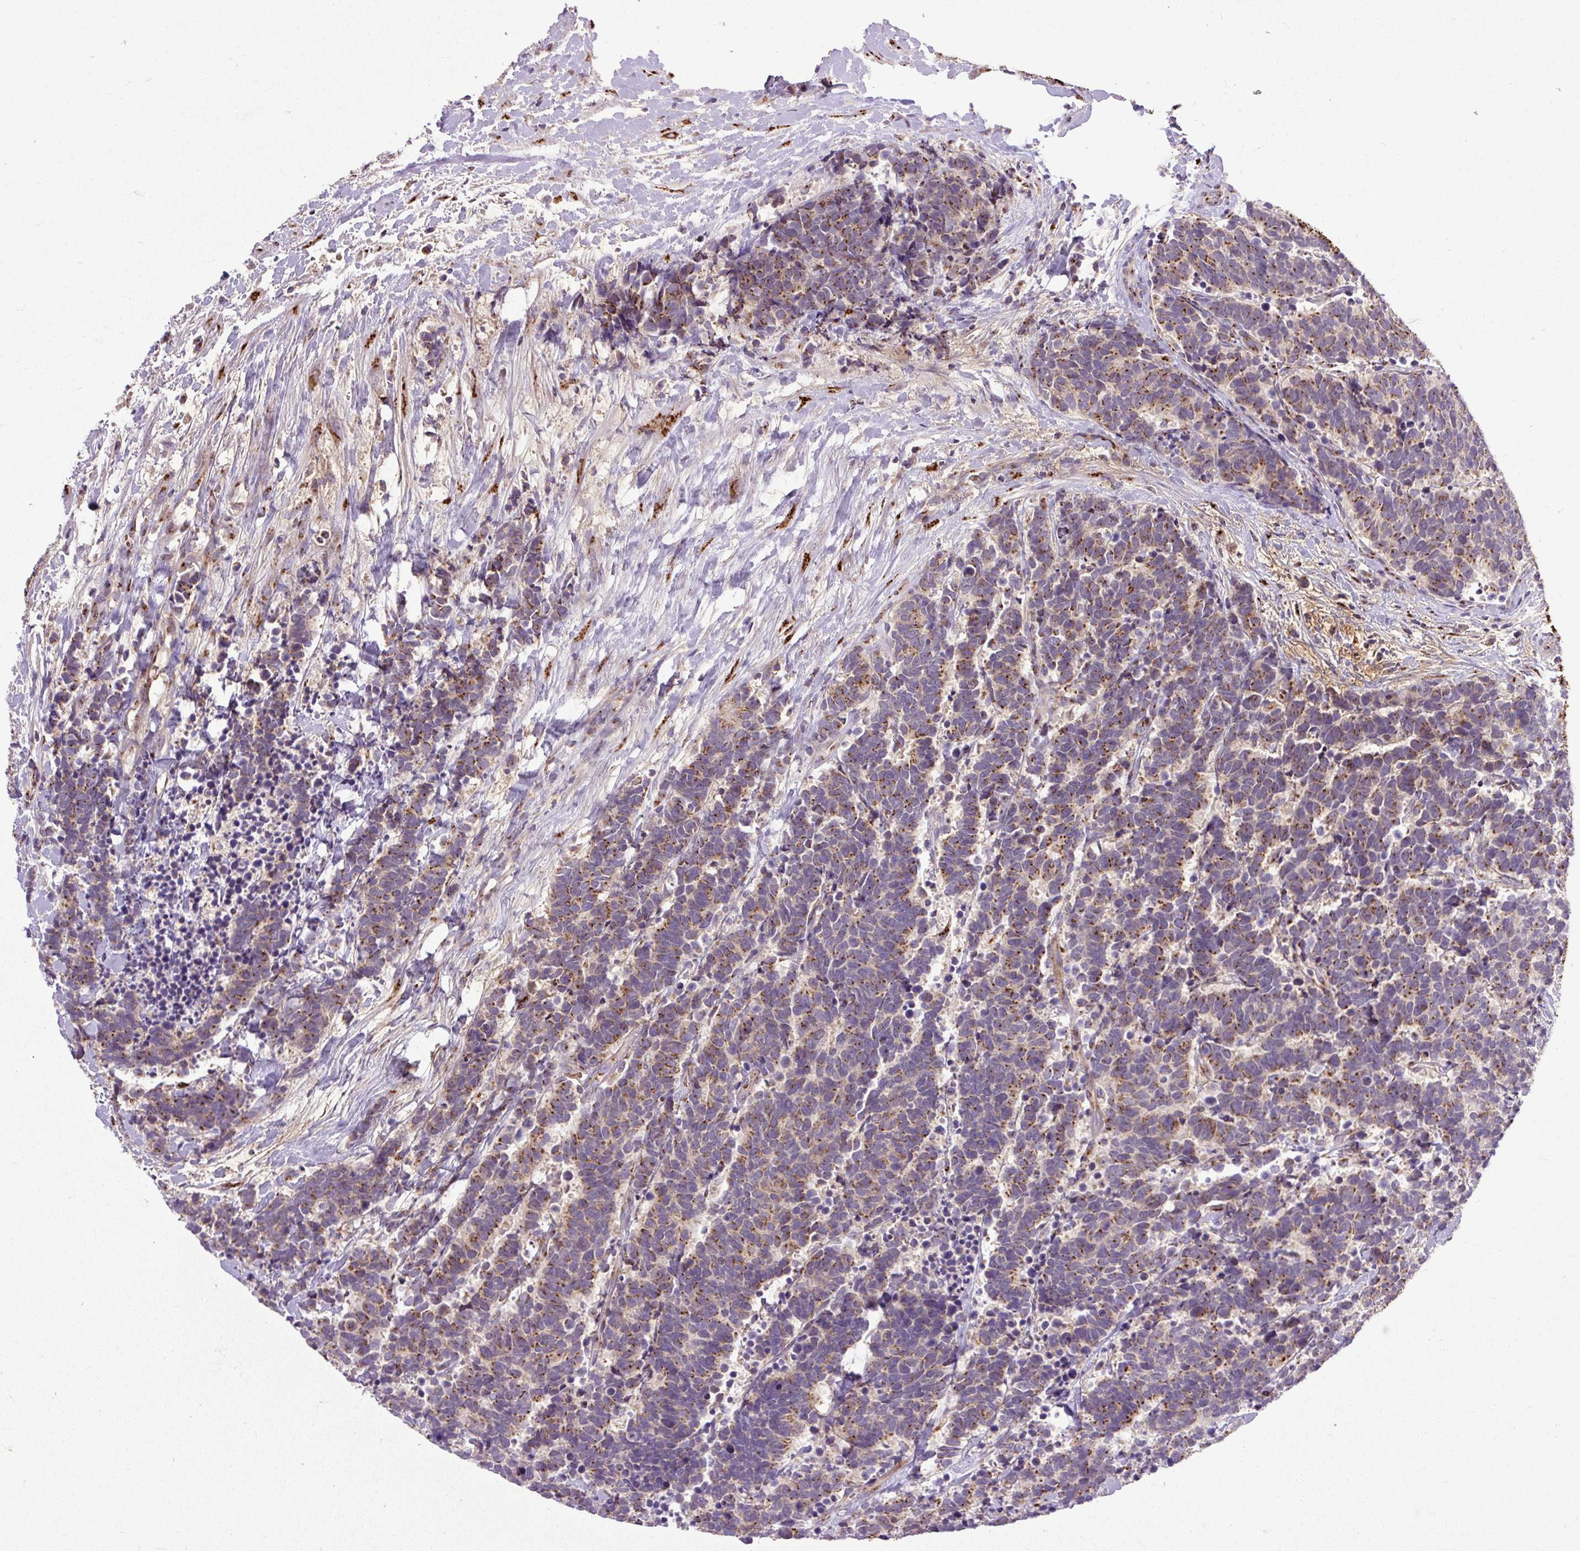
{"staining": {"intensity": "moderate", "quantity": ">75%", "location": "cytoplasmic/membranous"}, "tissue": "carcinoid", "cell_type": "Tumor cells", "image_type": "cancer", "snomed": [{"axis": "morphology", "description": "Carcinoma, NOS"}, {"axis": "morphology", "description": "Carcinoid, malignant, NOS"}, {"axis": "topography", "description": "Prostate"}], "caption": "The image shows a brown stain indicating the presence of a protein in the cytoplasmic/membranous of tumor cells in carcinoid. The staining is performed using DAB (3,3'-diaminobenzidine) brown chromogen to label protein expression. The nuclei are counter-stained blue using hematoxylin.", "gene": "MSMP", "patient": {"sex": "male", "age": 57}}